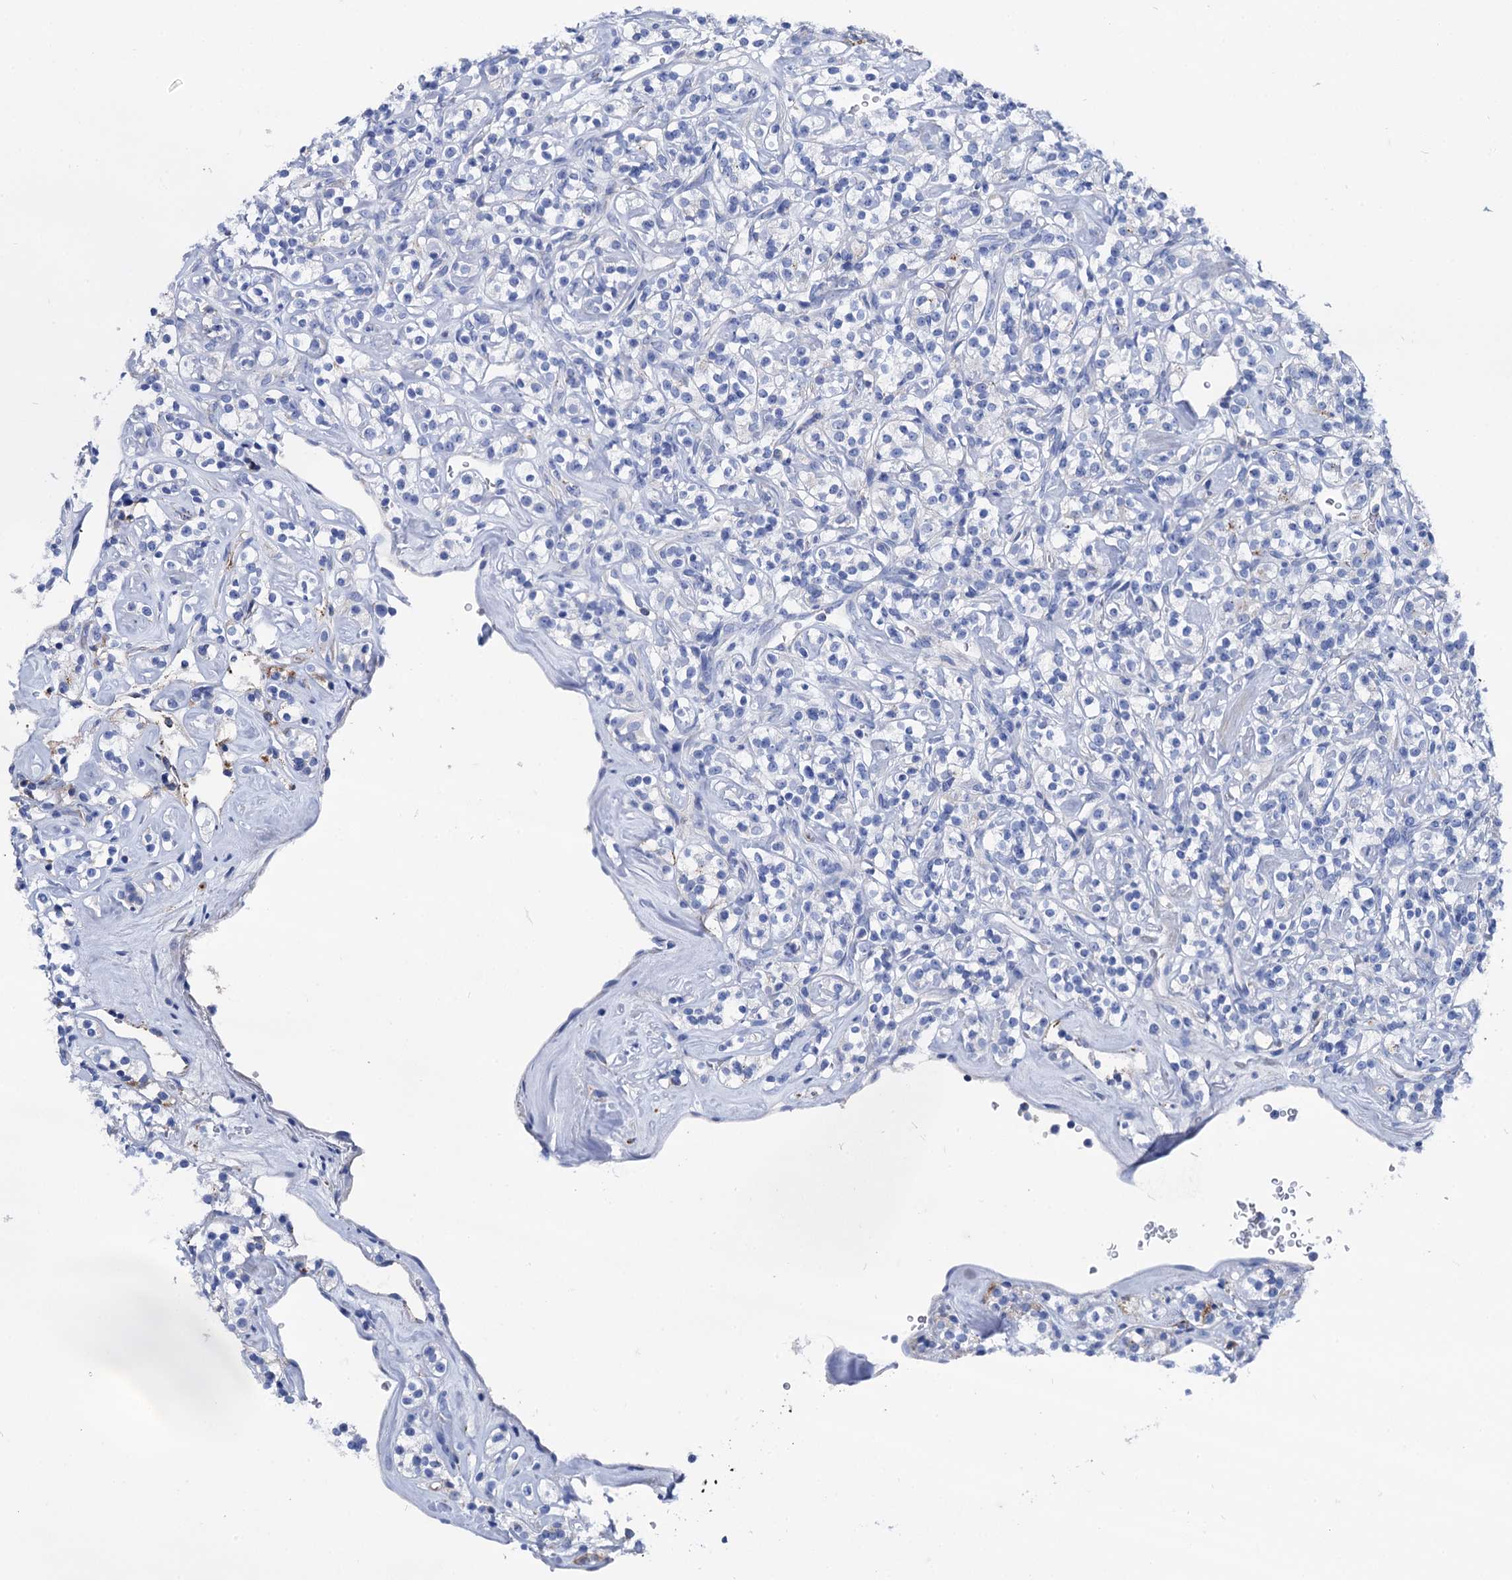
{"staining": {"intensity": "negative", "quantity": "none", "location": "none"}, "tissue": "renal cancer", "cell_type": "Tumor cells", "image_type": "cancer", "snomed": [{"axis": "morphology", "description": "Adenocarcinoma, NOS"}, {"axis": "topography", "description": "Kidney"}], "caption": "IHC photomicrograph of renal adenocarcinoma stained for a protein (brown), which shows no expression in tumor cells.", "gene": "APOD", "patient": {"sex": "male", "age": 77}}